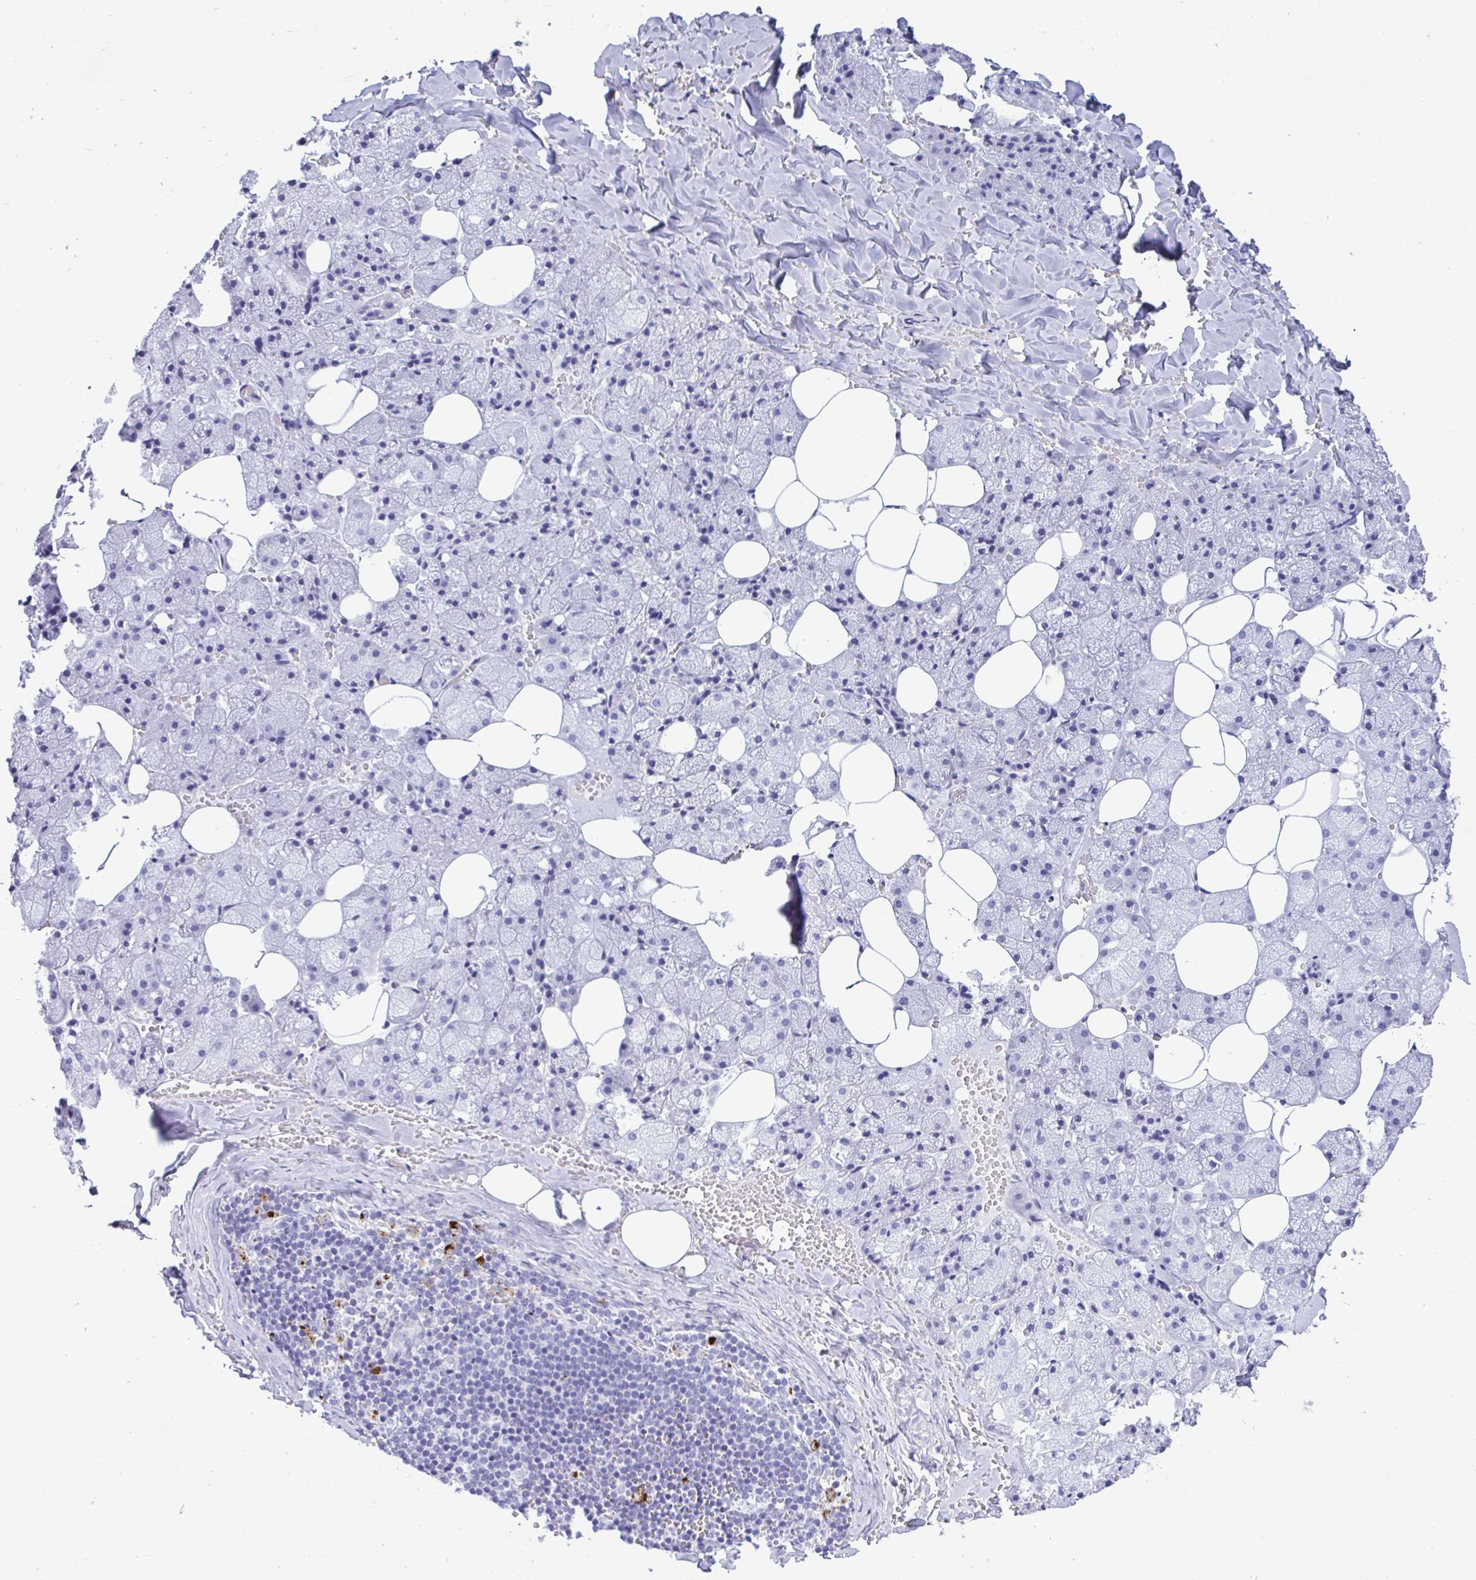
{"staining": {"intensity": "negative", "quantity": "none", "location": "none"}, "tissue": "salivary gland", "cell_type": "Glandular cells", "image_type": "normal", "snomed": [{"axis": "morphology", "description": "Normal tissue, NOS"}, {"axis": "topography", "description": "Salivary gland"}, {"axis": "topography", "description": "Peripheral nerve tissue"}], "caption": "Immunohistochemistry (IHC) micrograph of normal salivary gland stained for a protein (brown), which demonstrates no expression in glandular cells.", "gene": "CPVL", "patient": {"sex": "male", "age": 38}}